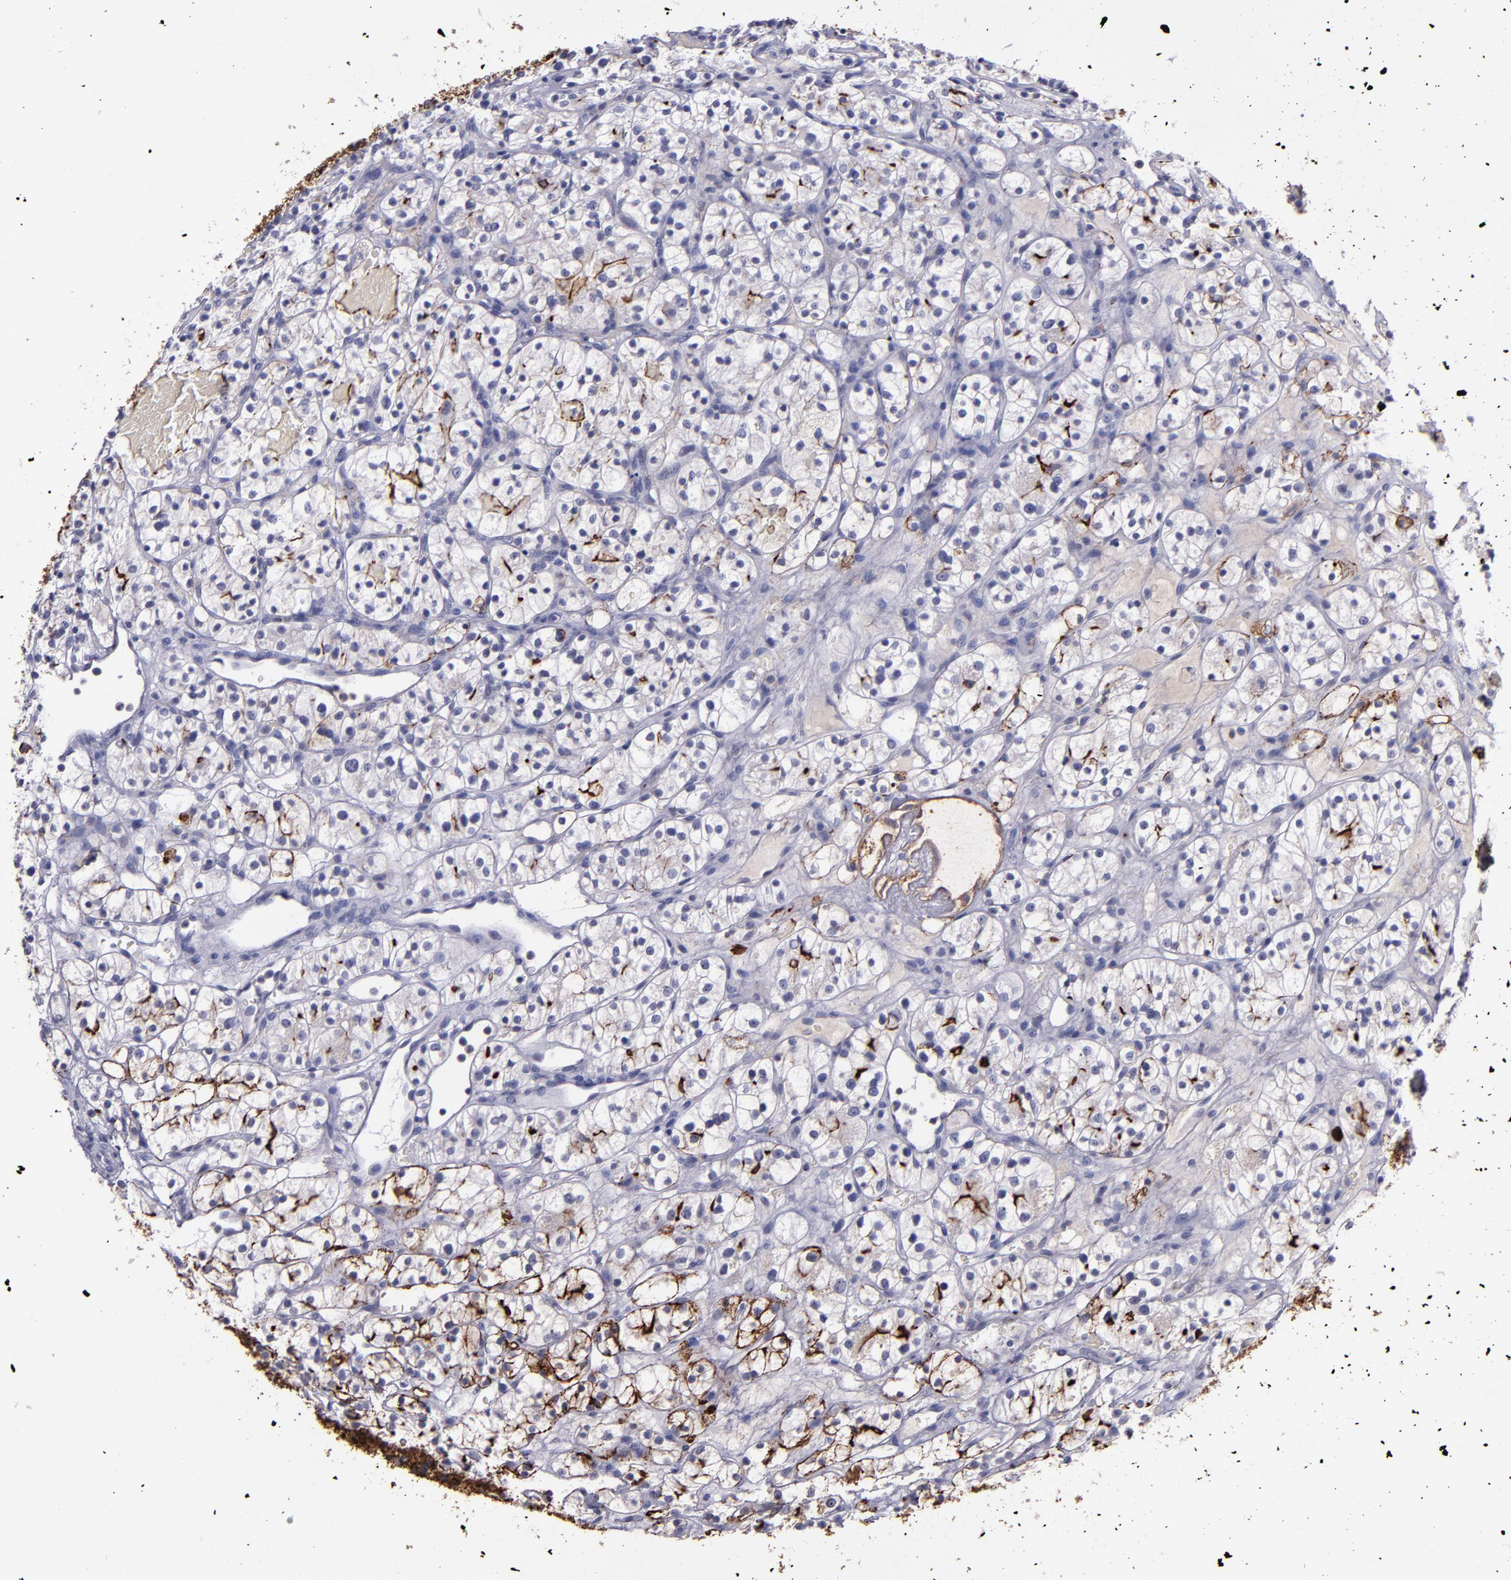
{"staining": {"intensity": "strong", "quantity": "25%-75%", "location": "cytoplasmic/membranous"}, "tissue": "renal cancer", "cell_type": "Tumor cells", "image_type": "cancer", "snomed": [{"axis": "morphology", "description": "Adenocarcinoma, NOS"}, {"axis": "topography", "description": "Kidney"}], "caption": "A brown stain highlights strong cytoplasmic/membranous staining of a protein in human renal cancer tumor cells. (Brightfield microscopy of DAB IHC at high magnification).", "gene": "MFGE8", "patient": {"sex": "female", "age": 60}}